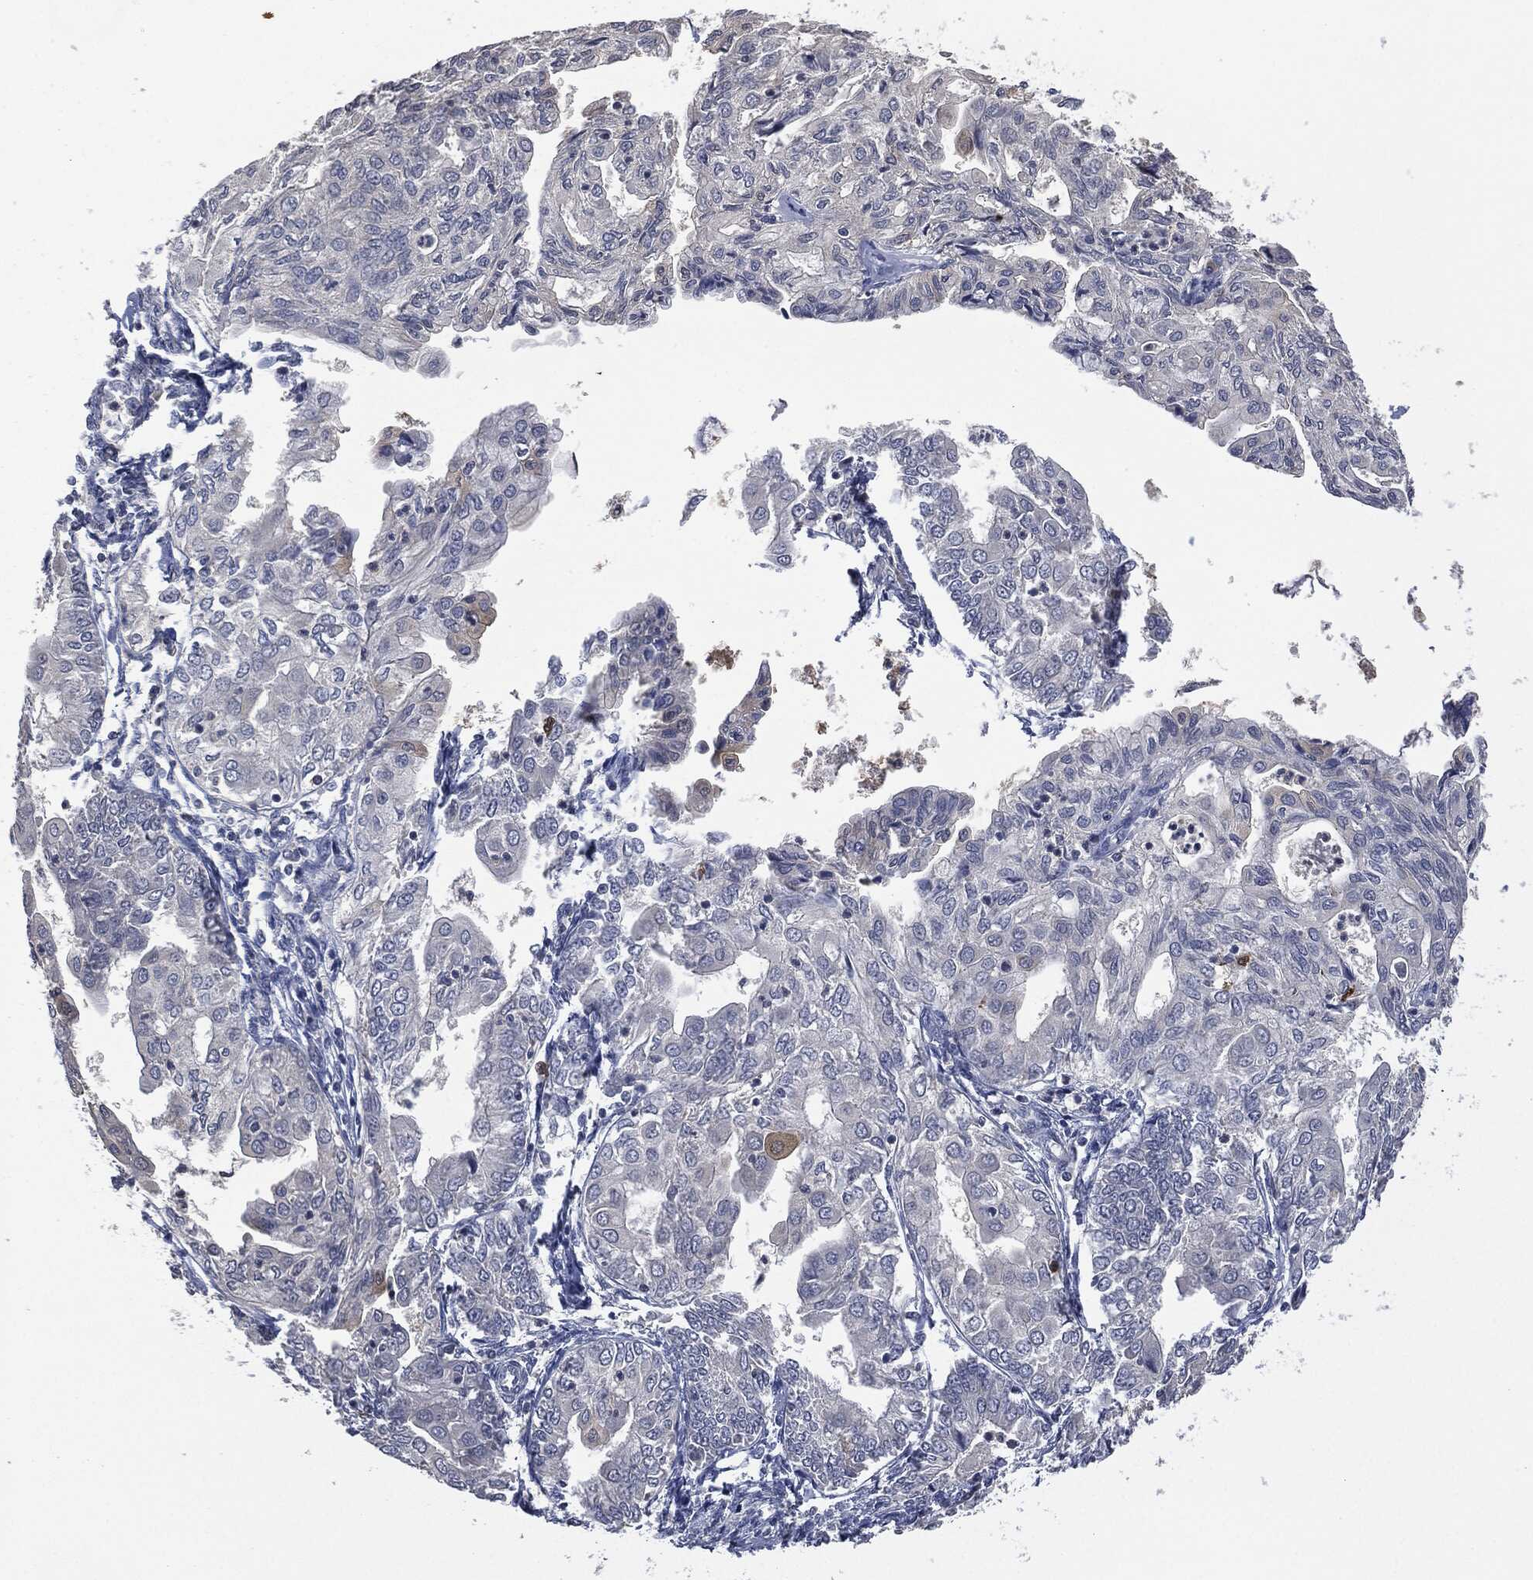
{"staining": {"intensity": "negative", "quantity": "none", "location": "none"}, "tissue": "endometrial cancer", "cell_type": "Tumor cells", "image_type": "cancer", "snomed": [{"axis": "morphology", "description": "Adenocarcinoma, NOS"}, {"axis": "topography", "description": "Endometrium"}], "caption": "This micrograph is of adenocarcinoma (endometrial) stained with IHC to label a protein in brown with the nuclei are counter-stained blue. There is no staining in tumor cells.", "gene": "IL1RN", "patient": {"sex": "female", "age": 68}}